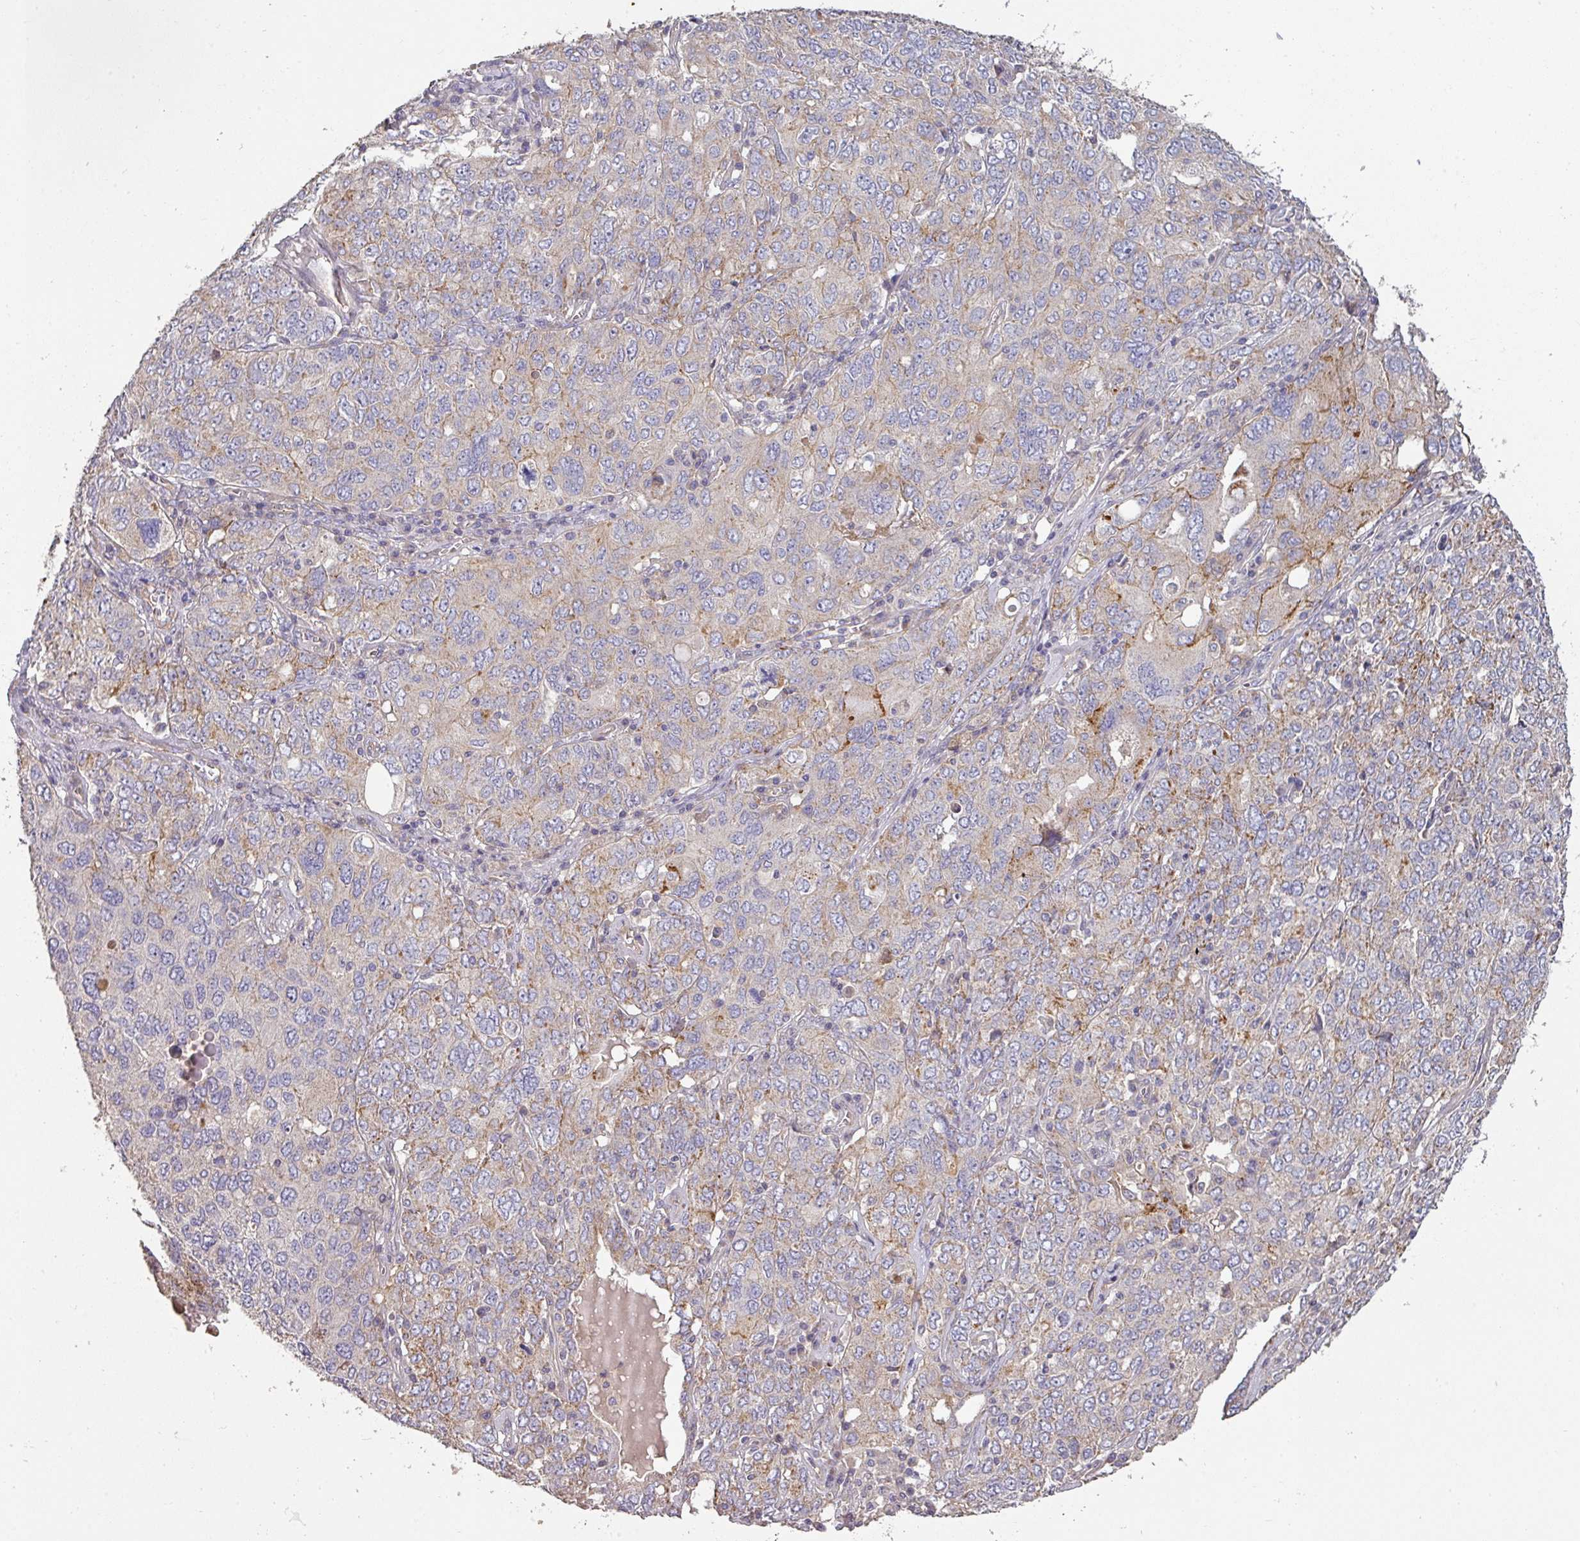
{"staining": {"intensity": "moderate", "quantity": "<25%", "location": "cytoplasmic/membranous"}, "tissue": "ovarian cancer", "cell_type": "Tumor cells", "image_type": "cancer", "snomed": [{"axis": "morphology", "description": "Carcinoma, endometroid"}, {"axis": "topography", "description": "Ovary"}], "caption": "Ovarian endometroid carcinoma stained with a protein marker demonstrates moderate staining in tumor cells.", "gene": "PCDH1", "patient": {"sex": "female", "age": 62}}